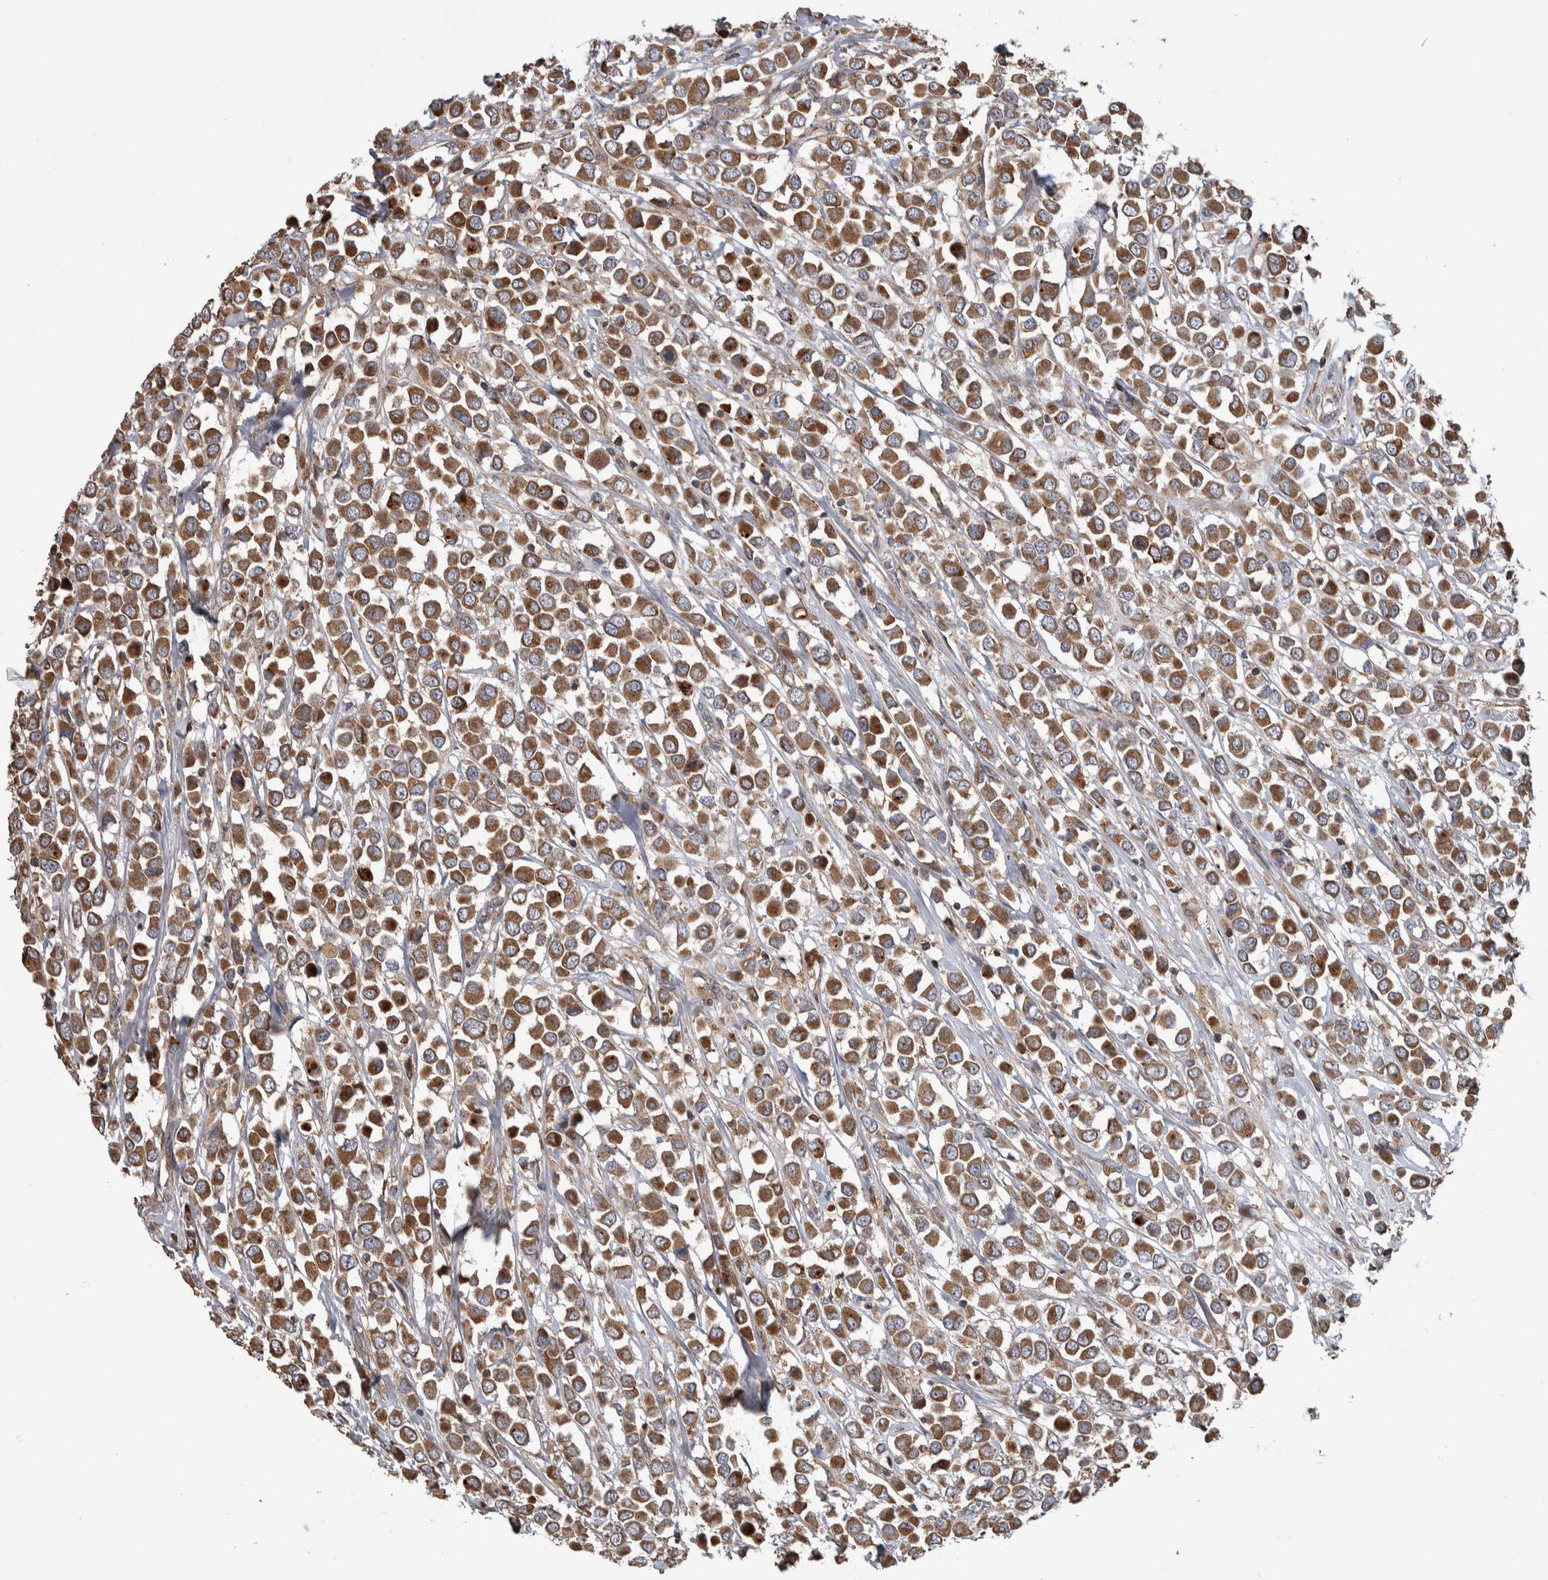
{"staining": {"intensity": "moderate", "quantity": ">75%", "location": "cytoplasmic/membranous"}, "tissue": "breast cancer", "cell_type": "Tumor cells", "image_type": "cancer", "snomed": [{"axis": "morphology", "description": "Duct carcinoma"}, {"axis": "topography", "description": "Breast"}], "caption": "This micrograph displays immunohistochemistry (IHC) staining of human breast infiltrating ductal carcinoma, with medium moderate cytoplasmic/membranous expression in about >75% of tumor cells.", "gene": "SDCBP", "patient": {"sex": "female", "age": 61}}